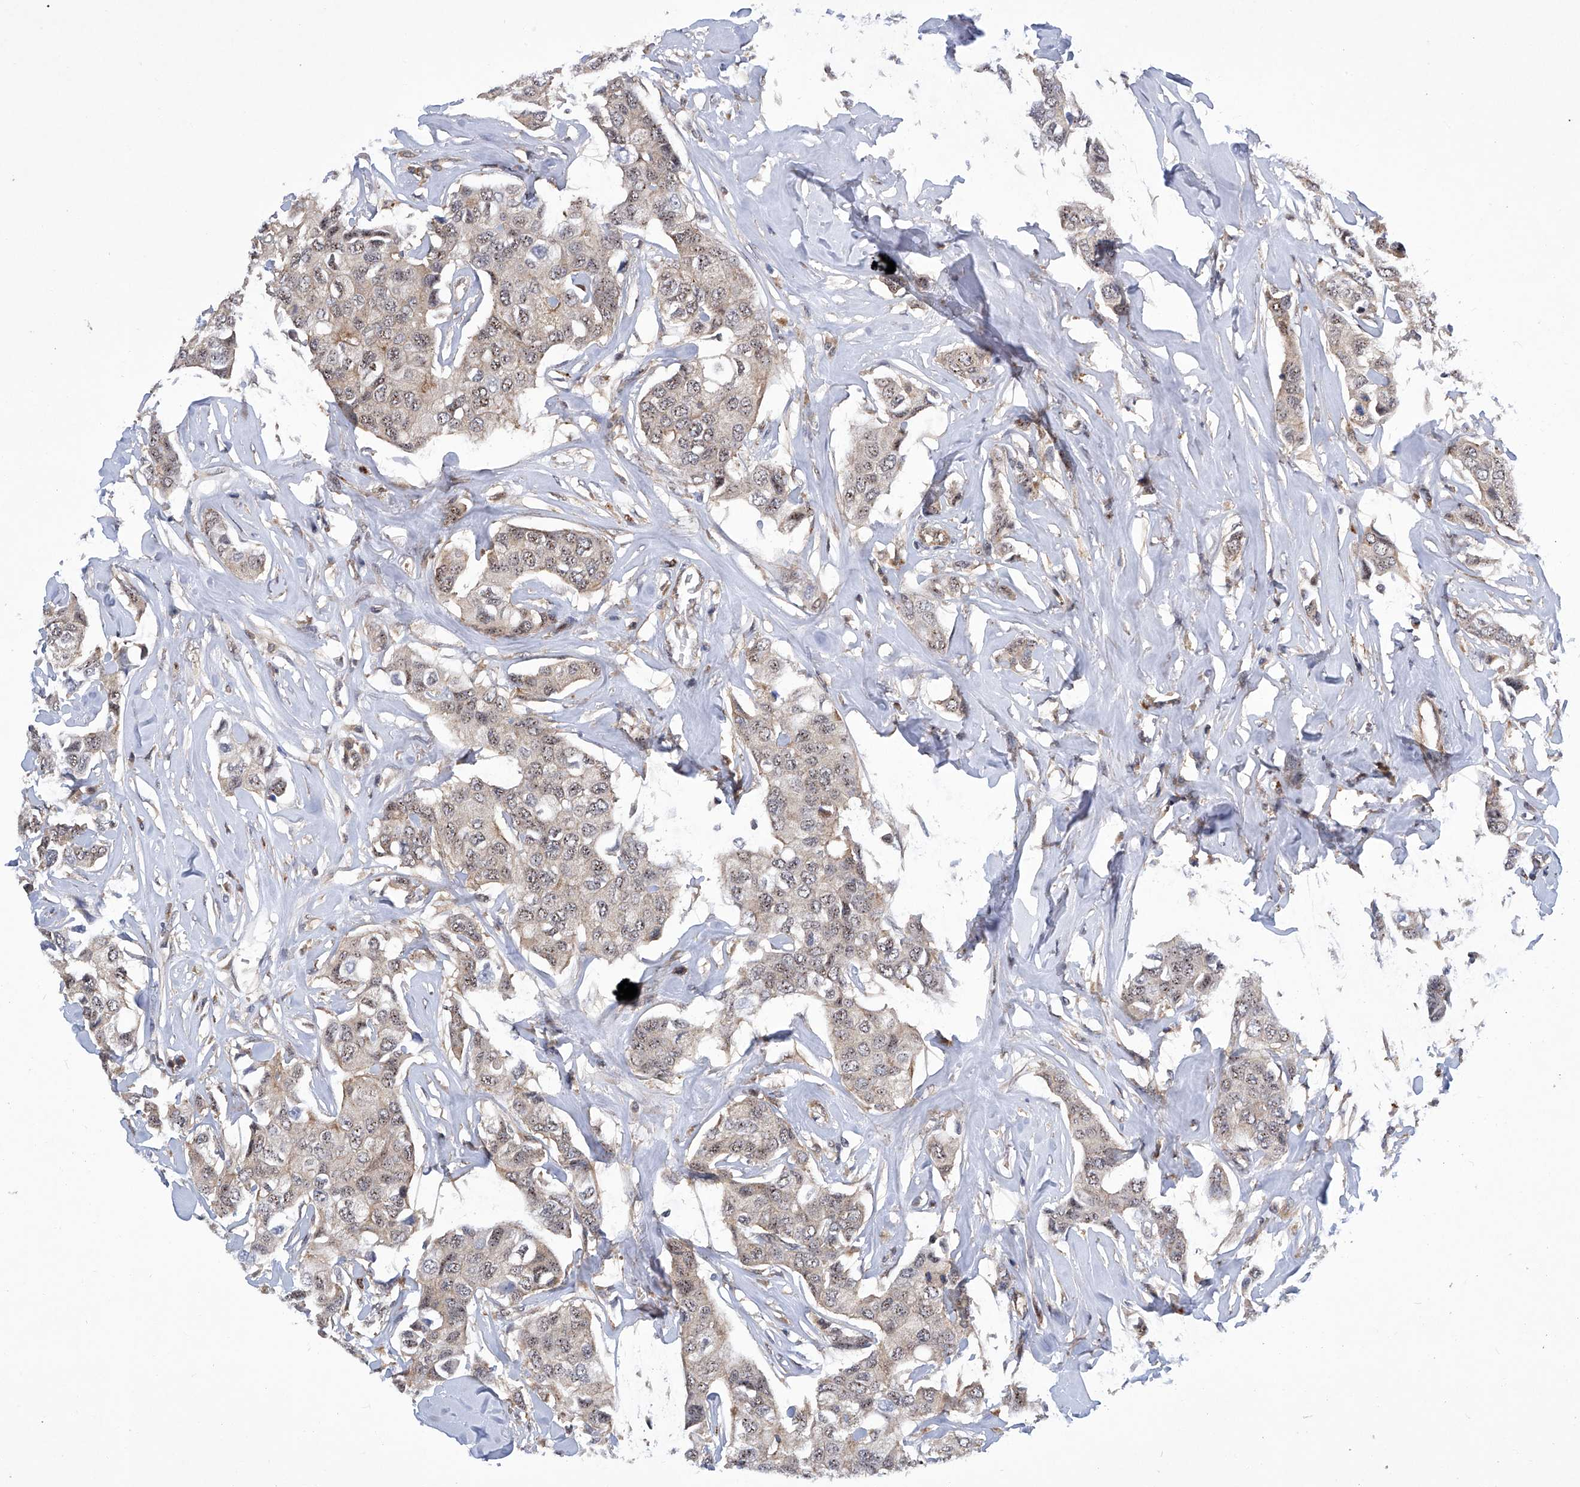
{"staining": {"intensity": "weak", "quantity": "<25%", "location": "cytoplasmic/membranous"}, "tissue": "breast cancer", "cell_type": "Tumor cells", "image_type": "cancer", "snomed": [{"axis": "morphology", "description": "Duct carcinoma"}, {"axis": "topography", "description": "Breast"}], "caption": "An image of breast cancer (infiltrating ductal carcinoma) stained for a protein demonstrates no brown staining in tumor cells.", "gene": "CISH", "patient": {"sex": "female", "age": 80}}